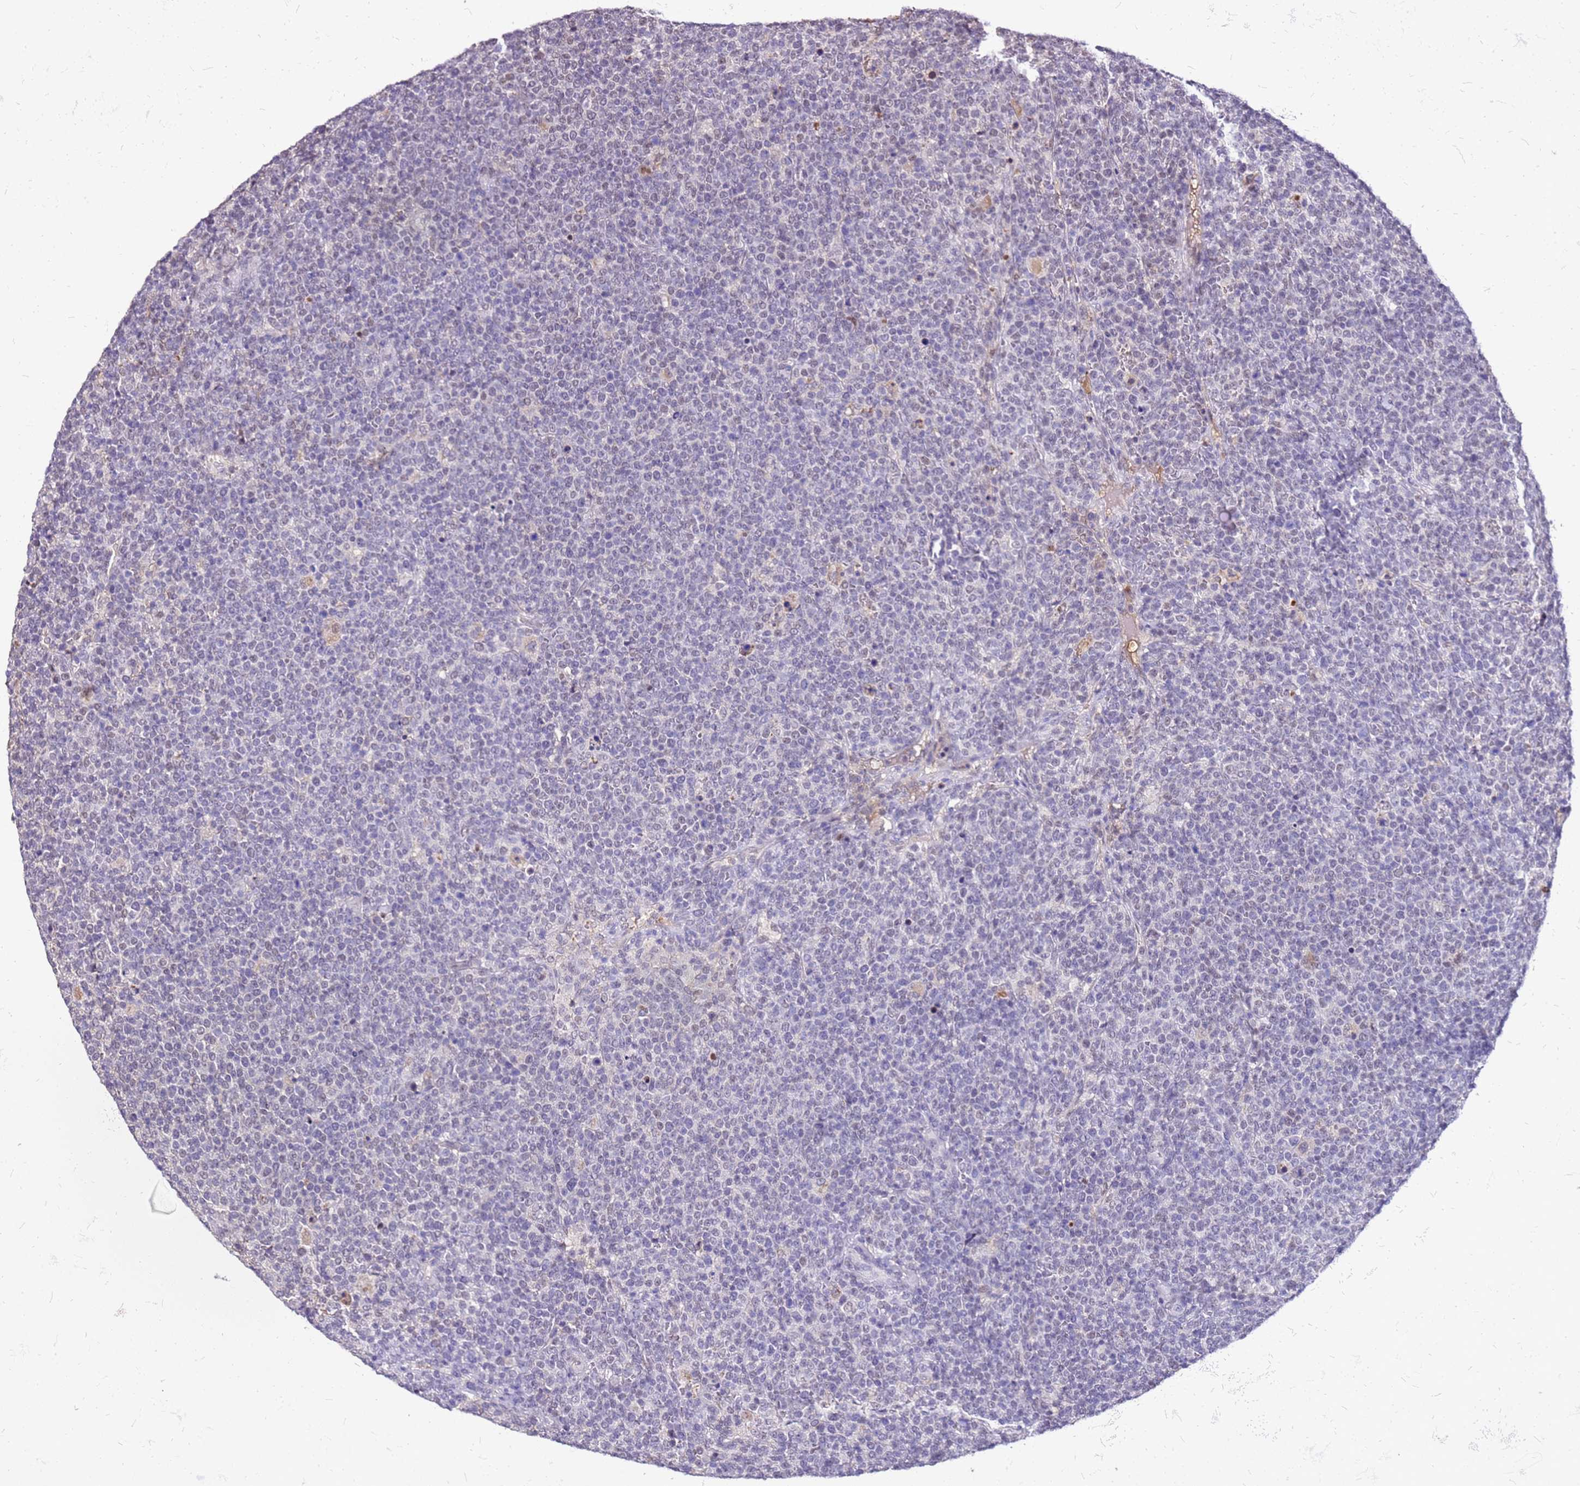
{"staining": {"intensity": "negative", "quantity": "none", "location": "none"}, "tissue": "lymphoma", "cell_type": "Tumor cells", "image_type": "cancer", "snomed": [{"axis": "morphology", "description": "Malignant lymphoma, non-Hodgkin's type, High grade"}, {"axis": "topography", "description": "Lymph node"}], "caption": "A histopathology image of human lymphoma is negative for staining in tumor cells.", "gene": "ALDH1A3", "patient": {"sex": "male", "age": 61}}